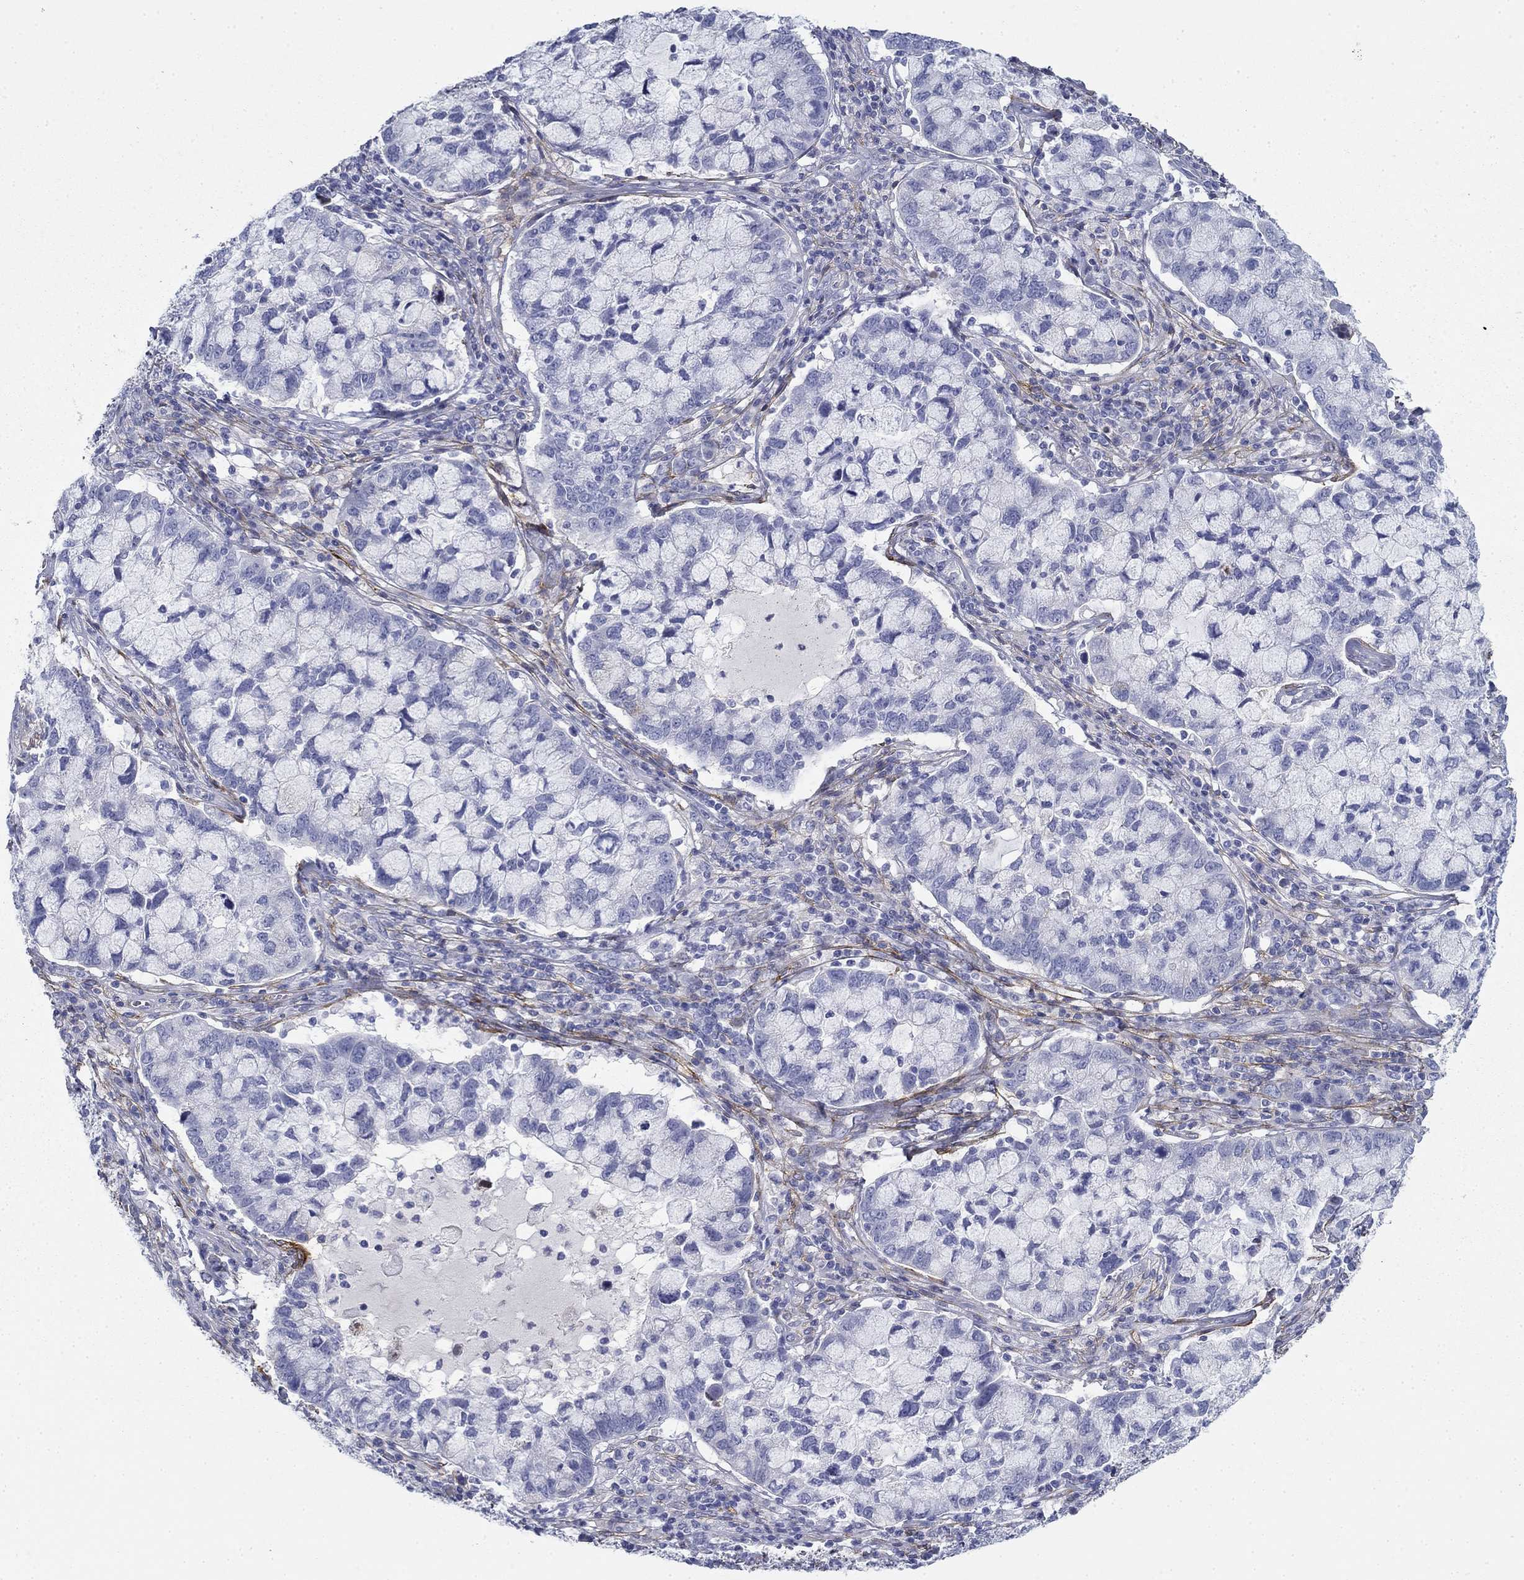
{"staining": {"intensity": "negative", "quantity": "none", "location": "none"}, "tissue": "cervical cancer", "cell_type": "Tumor cells", "image_type": "cancer", "snomed": [{"axis": "morphology", "description": "Adenocarcinoma, NOS"}, {"axis": "topography", "description": "Cervix"}], "caption": "The photomicrograph shows no significant staining in tumor cells of cervical cancer. (Stains: DAB IHC with hematoxylin counter stain, Microscopy: brightfield microscopy at high magnification).", "gene": "GPC1", "patient": {"sex": "female", "age": 40}}